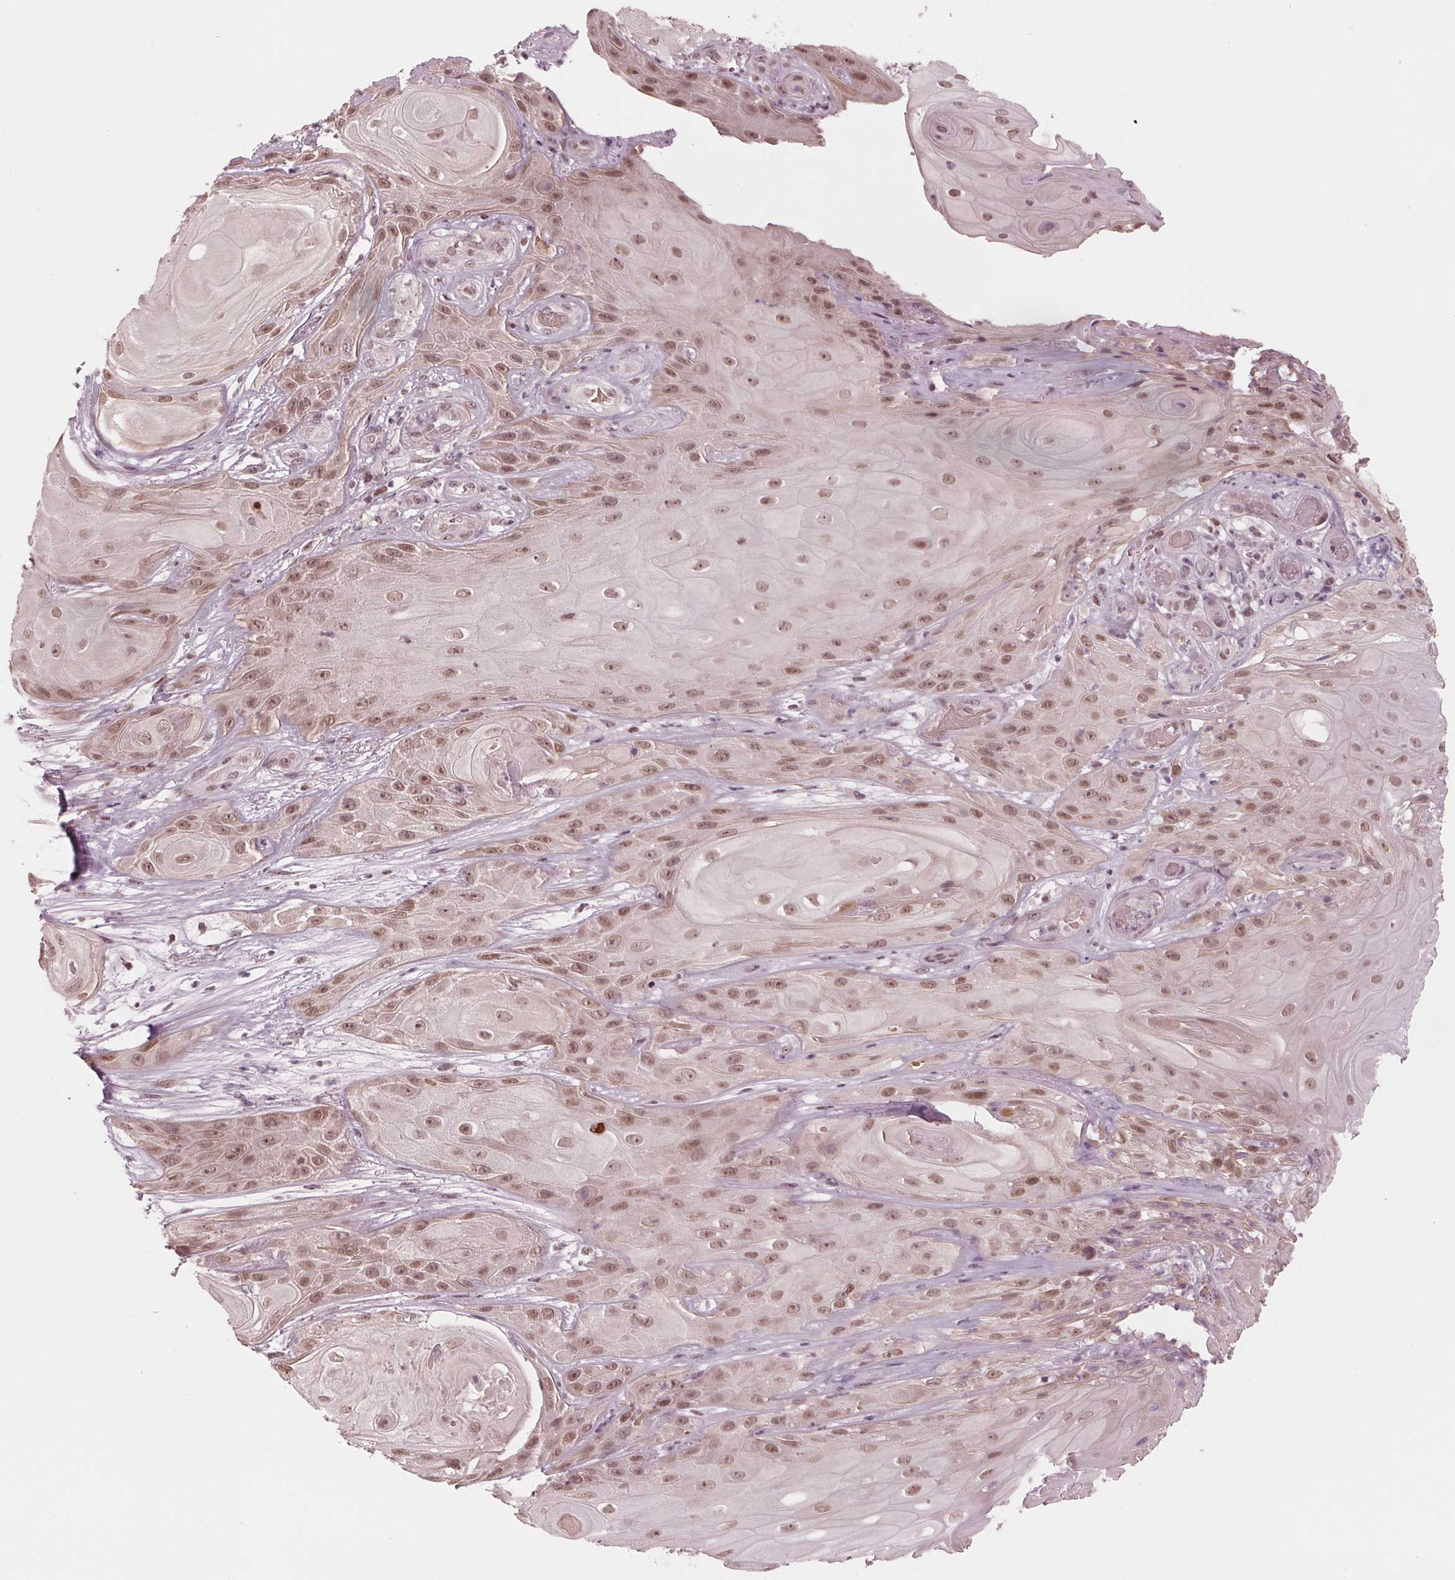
{"staining": {"intensity": "moderate", "quantity": "25%-75%", "location": "nuclear"}, "tissue": "skin cancer", "cell_type": "Tumor cells", "image_type": "cancer", "snomed": [{"axis": "morphology", "description": "Squamous cell carcinoma, NOS"}, {"axis": "topography", "description": "Skin"}], "caption": "Tumor cells demonstrate medium levels of moderate nuclear expression in about 25%-75% of cells in human skin squamous cell carcinoma.", "gene": "DNMT3L", "patient": {"sex": "male", "age": 62}}